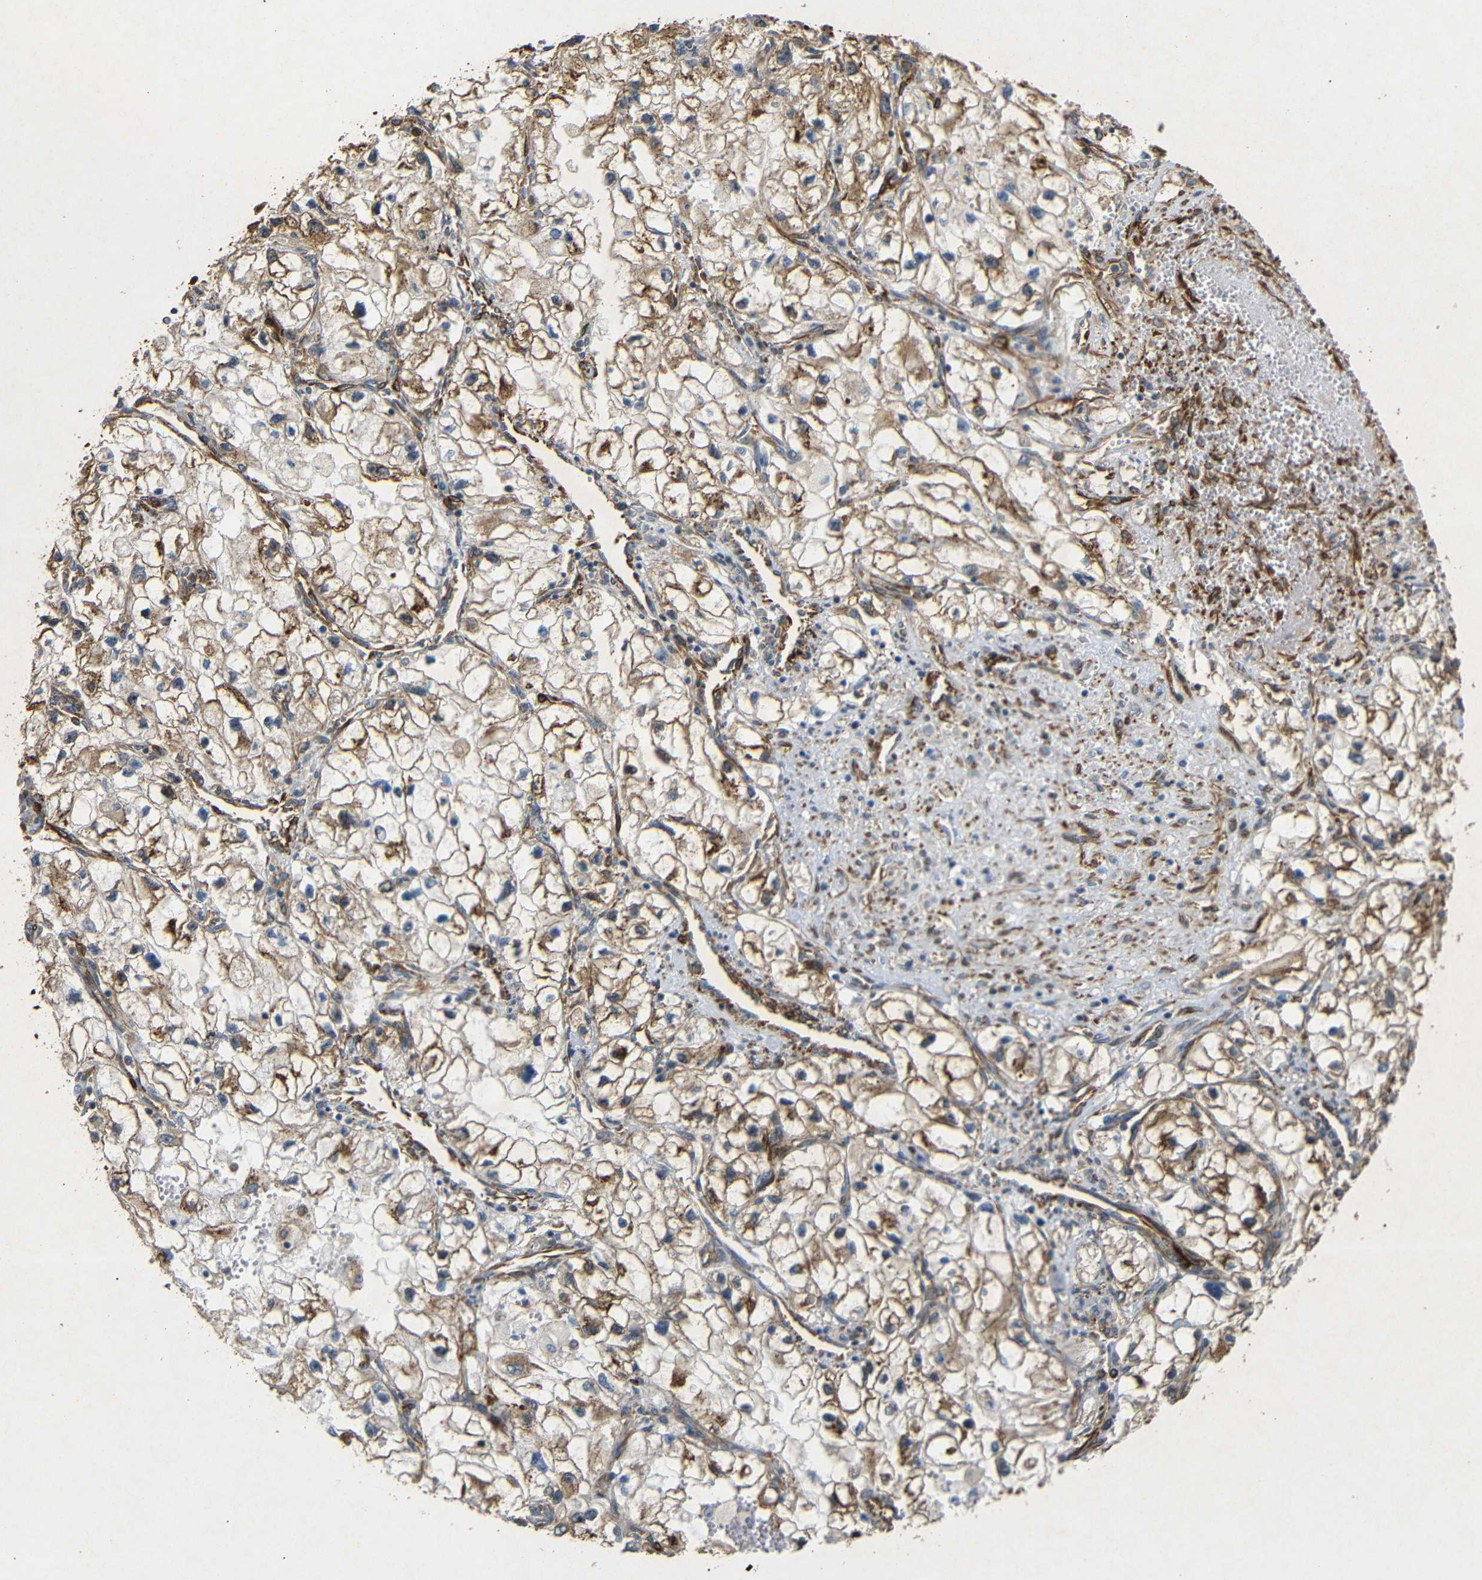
{"staining": {"intensity": "strong", "quantity": ">75%", "location": "cytoplasmic/membranous"}, "tissue": "renal cancer", "cell_type": "Tumor cells", "image_type": "cancer", "snomed": [{"axis": "morphology", "description": "Adenocarcinoma, NOS"}, {"axis": "topography", "description": "Kidney"}], "caption": "DAB immunohistochemical staining of human renal cancer (adenocarcinoma) displays strong cytoplasmic/membranous protein staining in about >75% of tumor cells. (DAB (3,3'-diaminobenzidine) IHC with brightfield microscopy, high magnification).", "gene": "BTF3", "patient": {"sex": "female", "age": 70}}